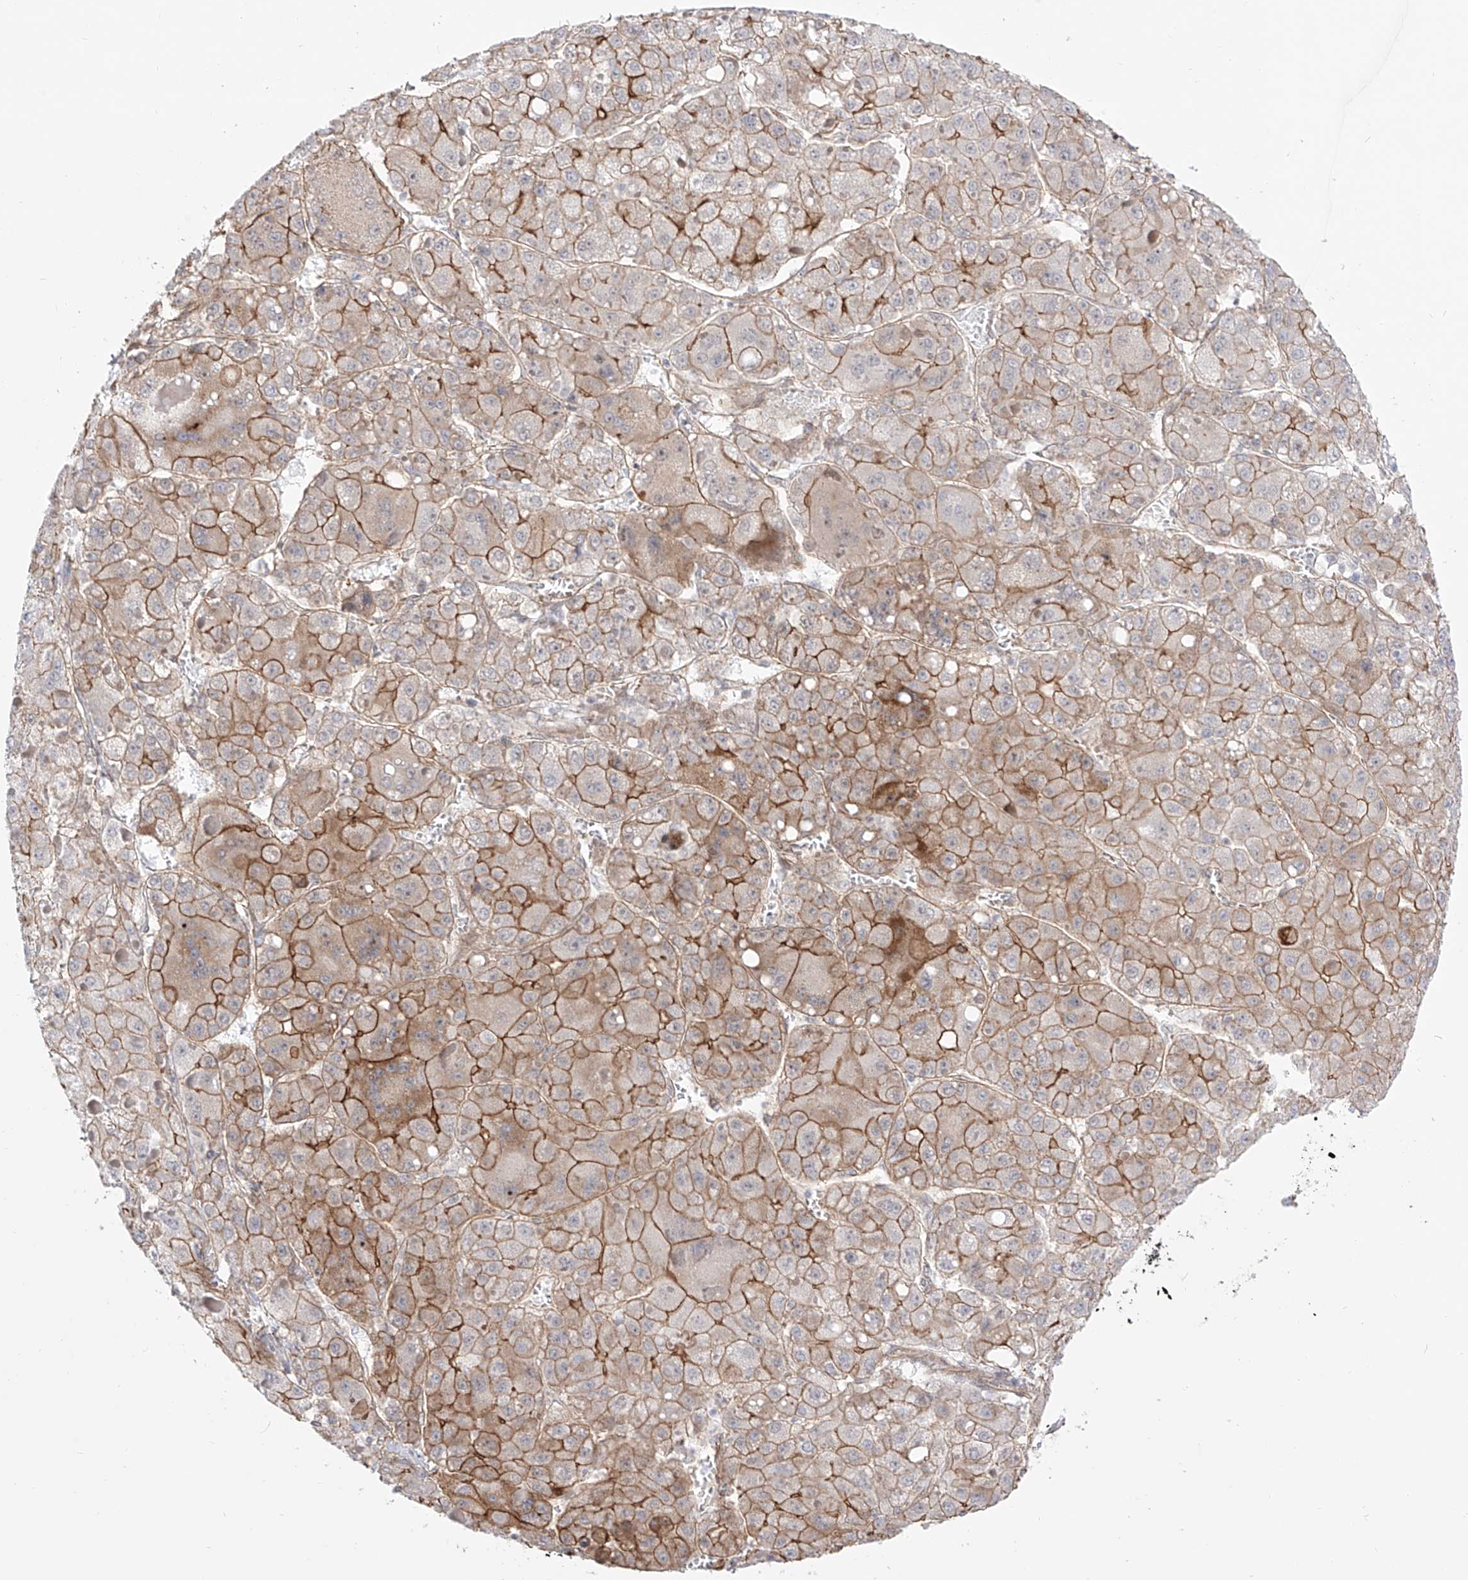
{"staining": {"intensity": "moderate", "quantity": "25%-75%", "location": "cytoplasmic/membranous"}, "tissue": "liver cancer", "cell_type": "Tumor cells", "image_type": "cancer", "snomed": [{"axis": "morphology", "description": "Carcinoma, Hepatocellular, NOS"}, {"axis": "topography", "description": "Liver"}], "caption": "High-power microscopy captured an immunohistochemistry photomicrograph of hepatocellular carcinoma (liver), revealing moderate cytoplasmic/membranous expression in approximately 25%-75% of tumor cells. Ihc stains the protein of interest in brown and the nuclei are stained blue.", "gene": "ZNF180", "patient": {"sex": "female", "age": 73}}